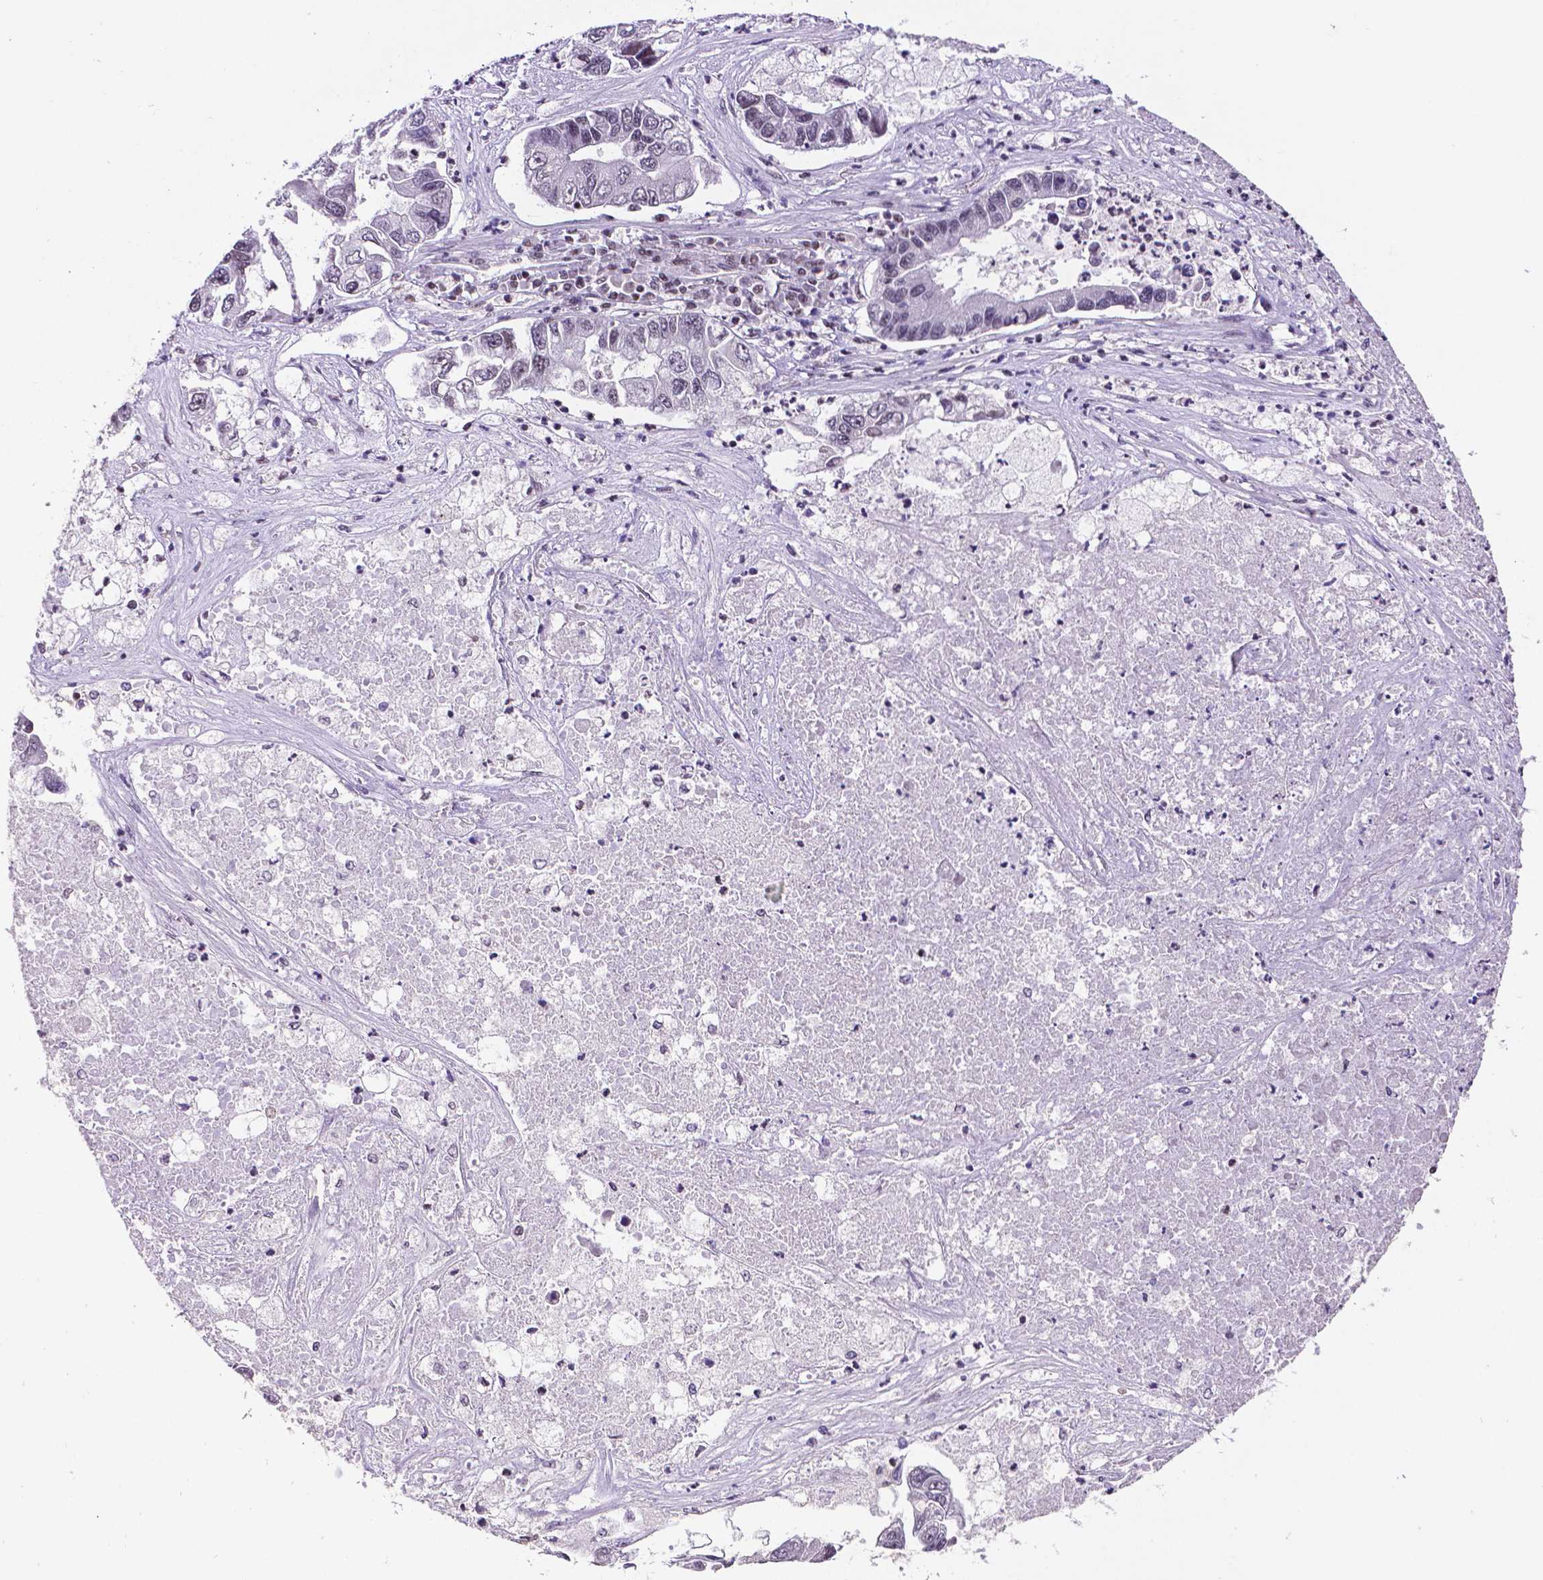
{"staining": {"intensity": "negative", "quantity": "none", "location": "none"}, "tissue": "lung cancer", "cell_type": "Tumor cells", "image_type": "cancer", "snomed": [{"axis": "morphology", "description": "Adenocarcinoma, NOS"}, {"axis": "topography", "description": "Bronchus"}, {"axis": "topography", "description": "Lung"}], "caption": "Immunohistochemistry (IHC) photomicrograph of lung cancer stained for a protein (brown), which shows no expression in tumor cells.", "gene": "CTCF", "patient": {"sex": "female", "age": 51}}